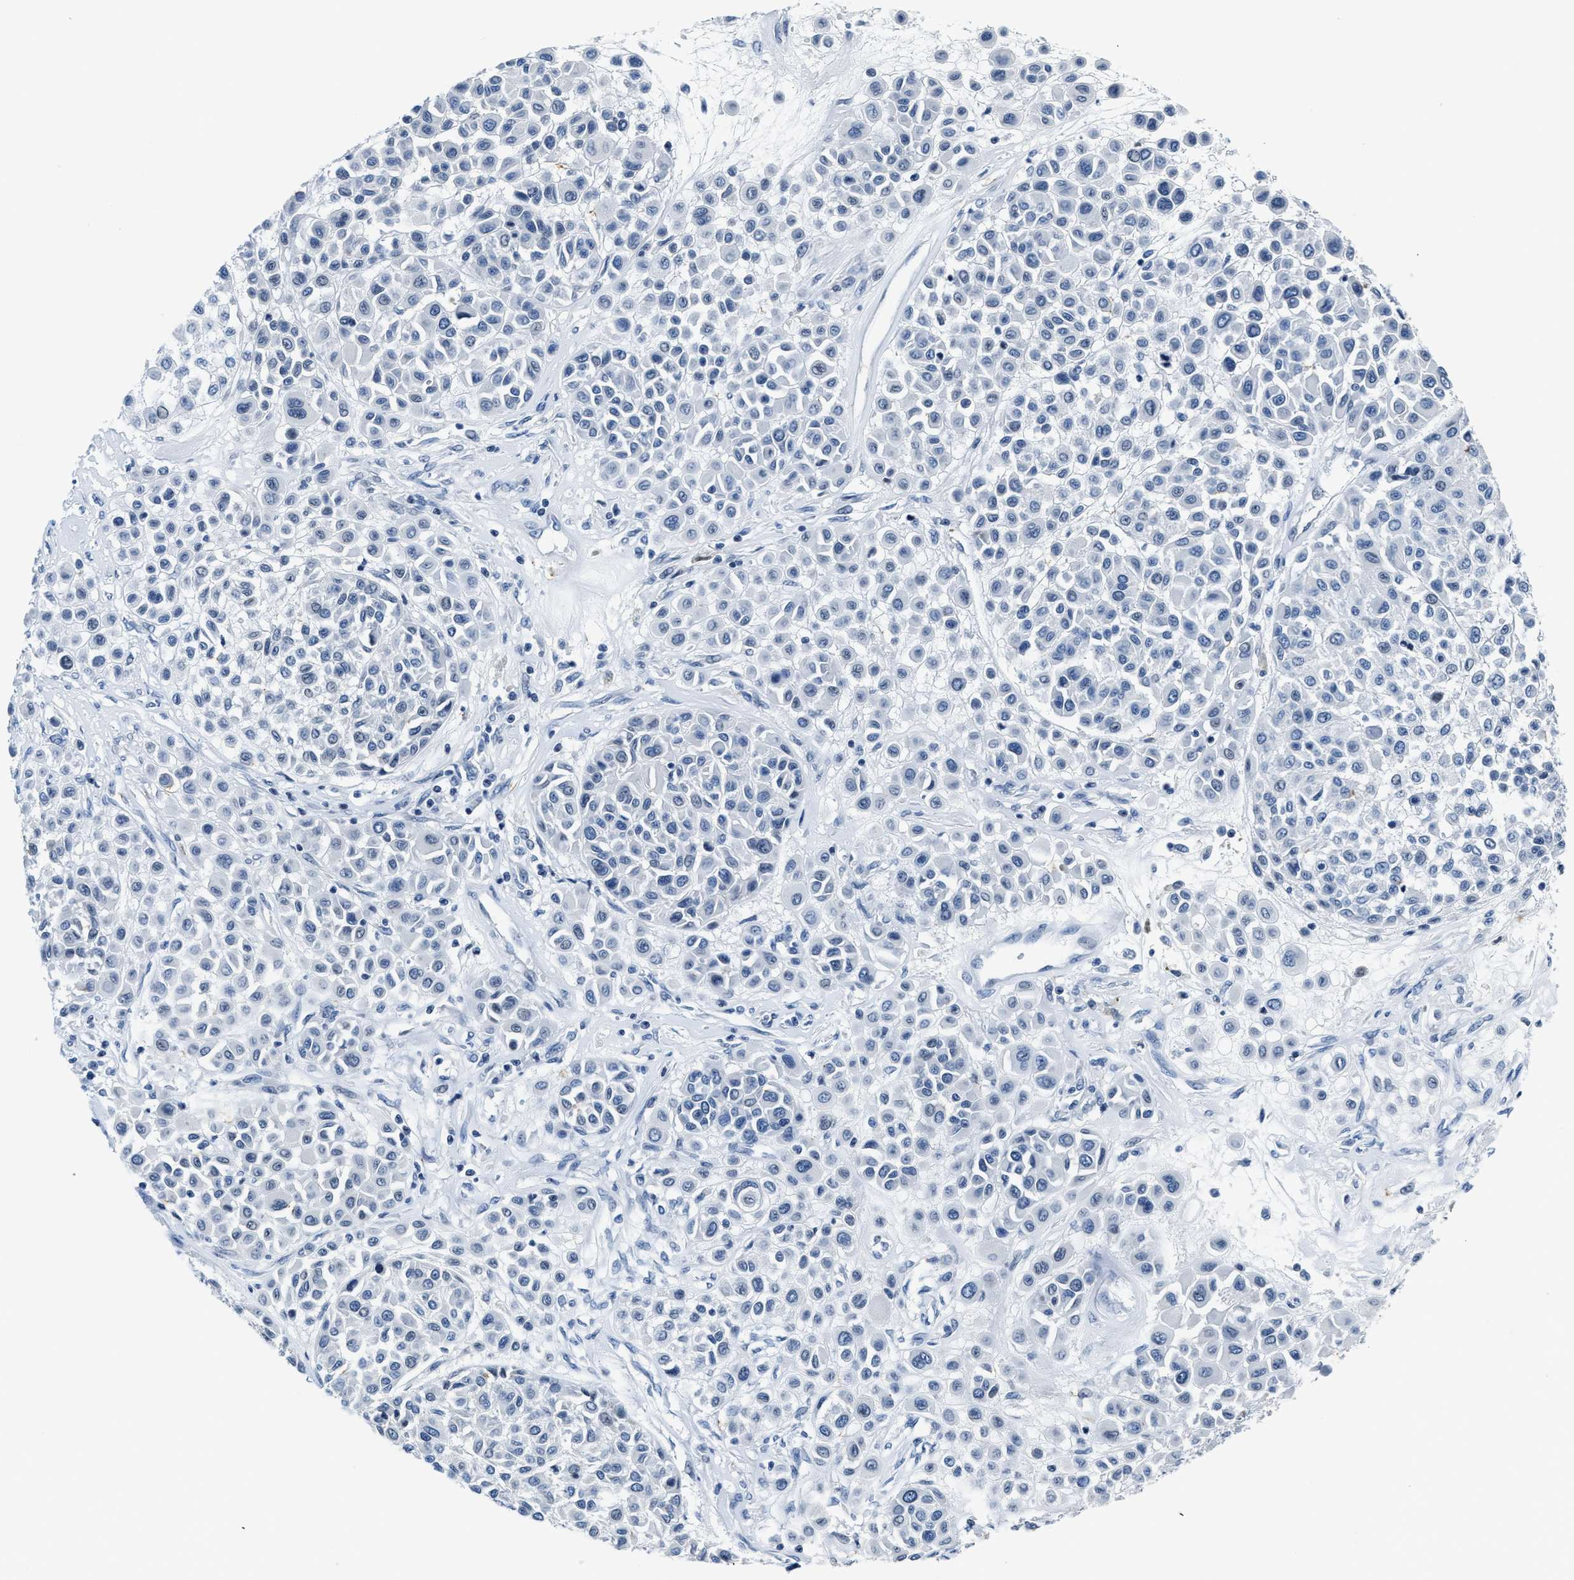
{"staining": {"intensity": "negative", "quantity": "none", "location": "none"}, "tissue": "melanoma", "cell_type": "Tumor cells", "image_type": "cancer", "snomed": [{"axis": "morphology", "description": "Malignant melanoma, Metastatic site"}, {"axis": "topography", "description": "Soft tissue"}], "caption": "Immunohistochemistry histopathology image of malignant melanoma (metastatic site) stained for a protein (brown), which displays no staining in tumor cells.", "gene": "ASZ1", "patient": {"sex": "male", "age": 41}}